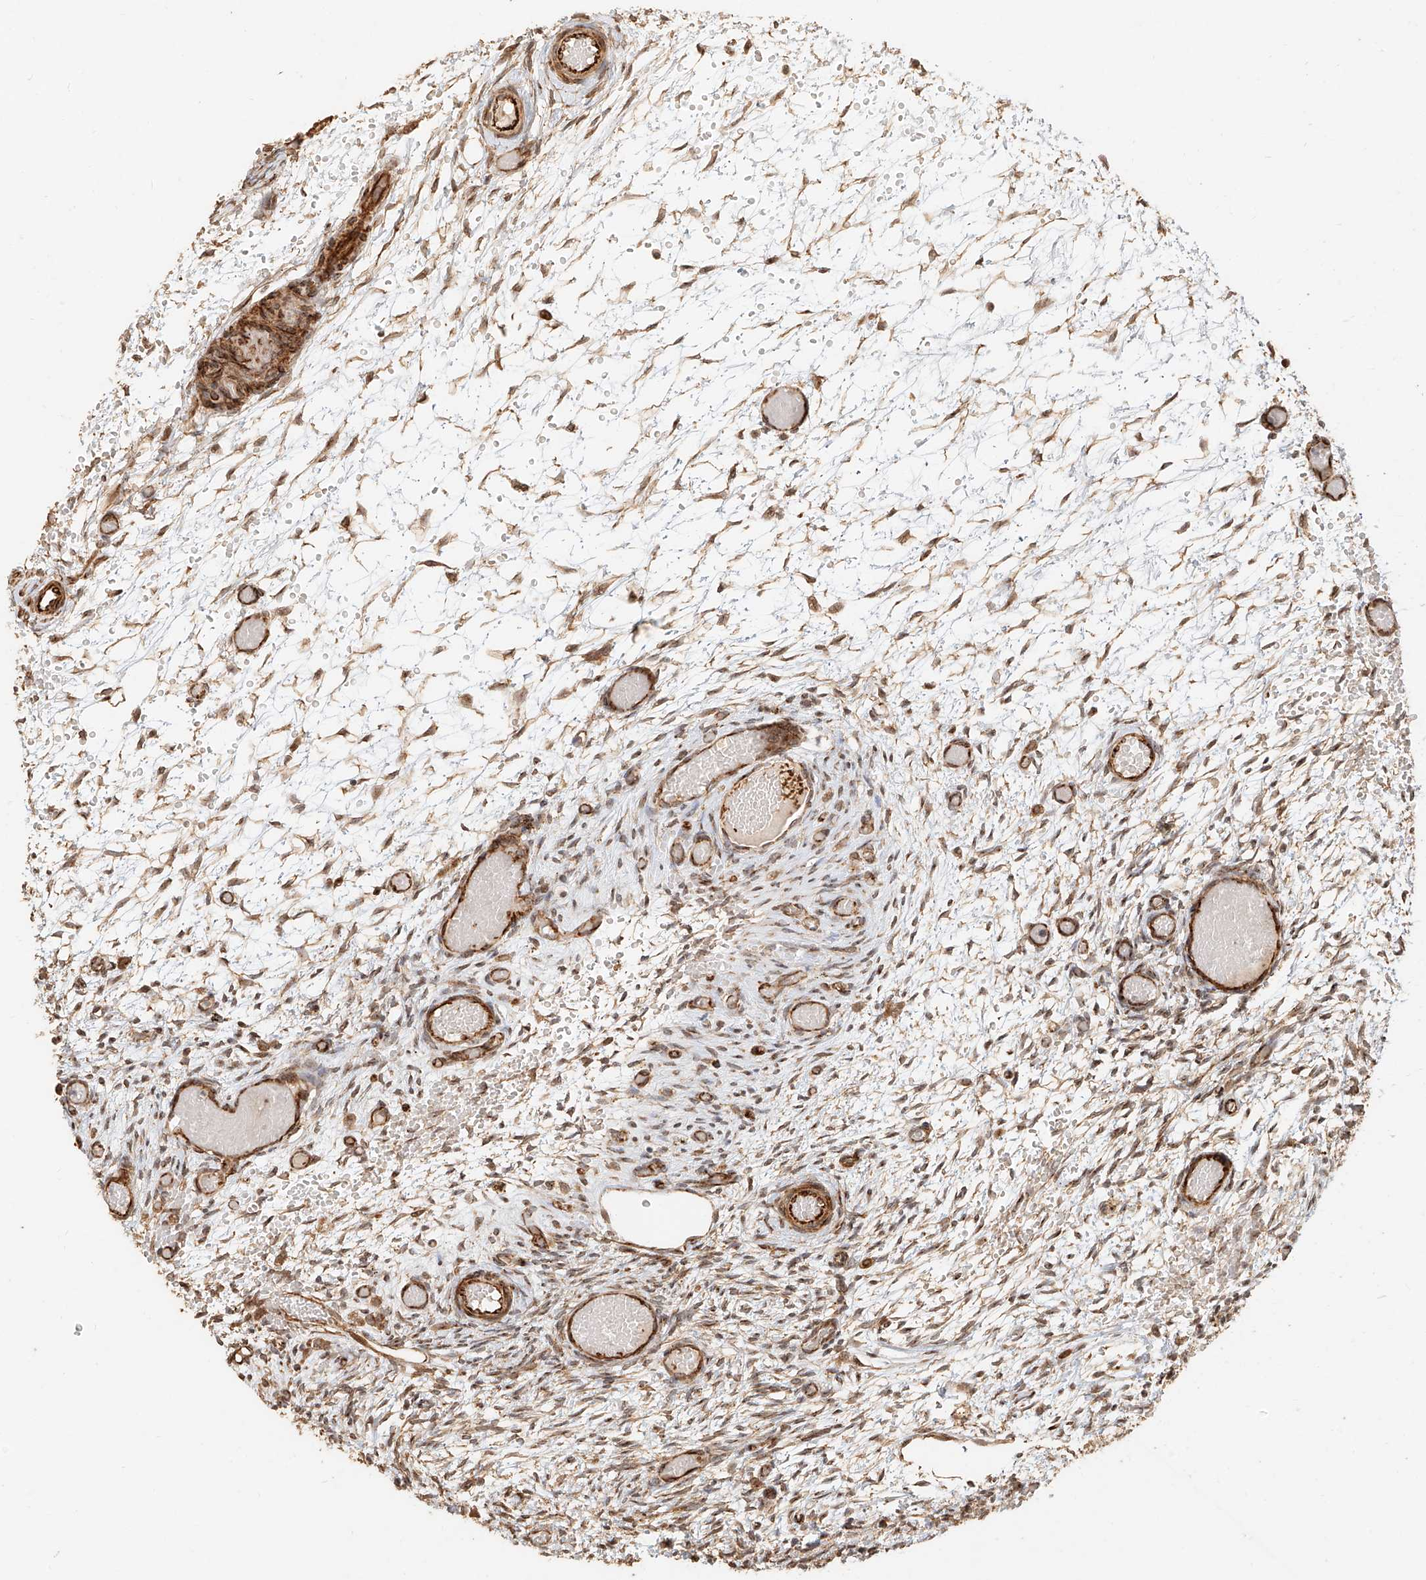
{"staining": {"intensity": "moderate", "quantity": ">75%", "location": "cytoplasmic/membranous"}, "tissue": "ovary", "cell_type": "Follicle cells", "image_type": "normal", "snomed": [{"axis": "morphology", "description": "Adenocarcinoma, NOS"}, {"axis": "topography", "description": "Endometrium"}], "caption": "Ovary stained with DAB (3,3'-diaminobenzidine) immunohistochemistry demonstrates medium levels of moderate cytoplasmic/membranous staining in about >75% of follicle cells.", "gene": "NAP1L1", "patient": {"sex": "female", "age": 32}}